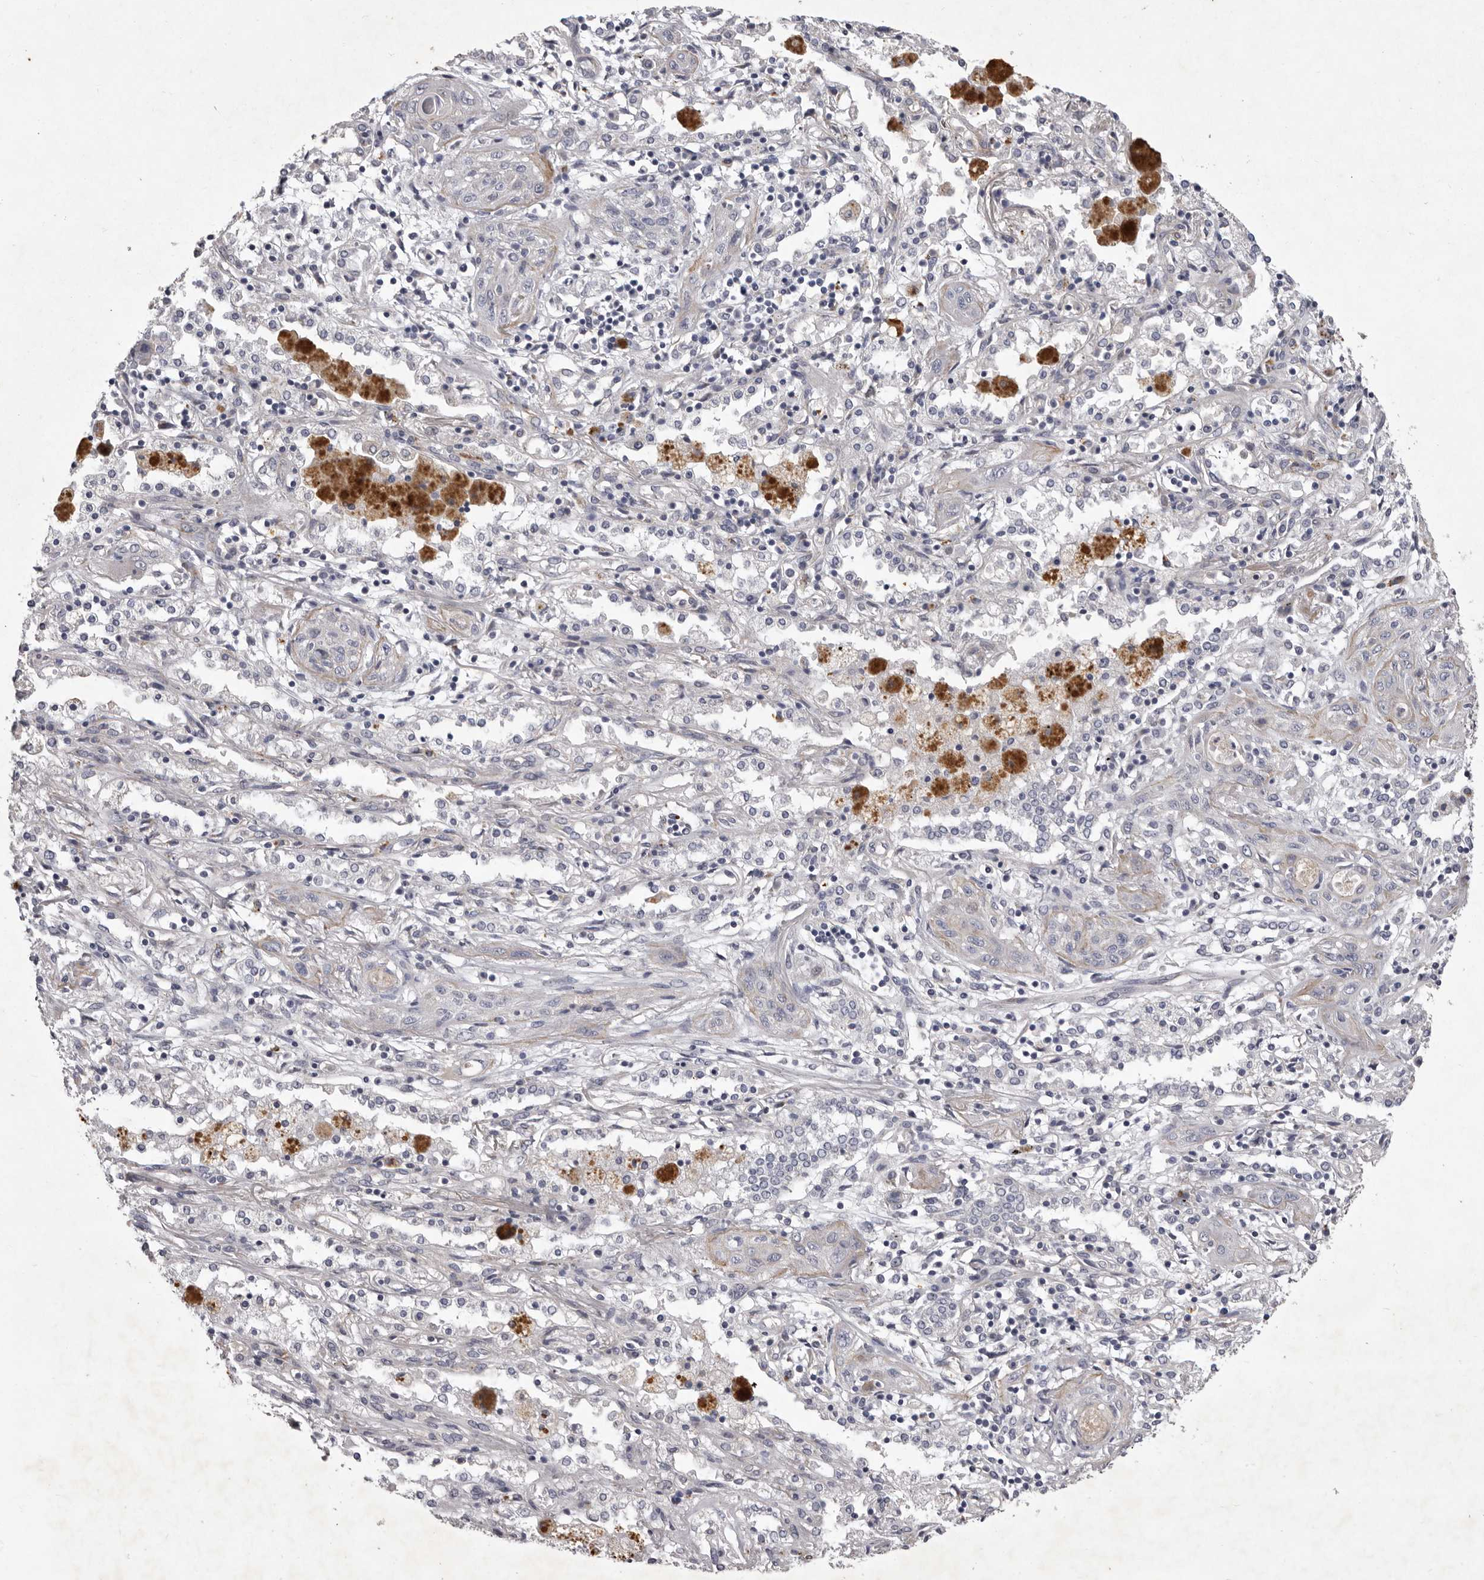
{"staining": {"intensity": "negative", "quantity": "none", "location": "none"}, "tissue": "lung cancer", "cell_type": "Tumor cells", "image_type": "cancer", "snomed": [{"axis": "morphology", "description": "Squamous cell carcinoma, NOS"}, {"axis": "topography", "description": "Lung"}], "caption": "Immunohistochemistry (IHC) of lung squamous cell carcinoma demonstrates no expression in tumor cells. (Immunohistochemistry (IHC), brightfield microscopy, high magnification).", "gene": "NKAIN4", "patient": {"sex": "female", "age": 47}}